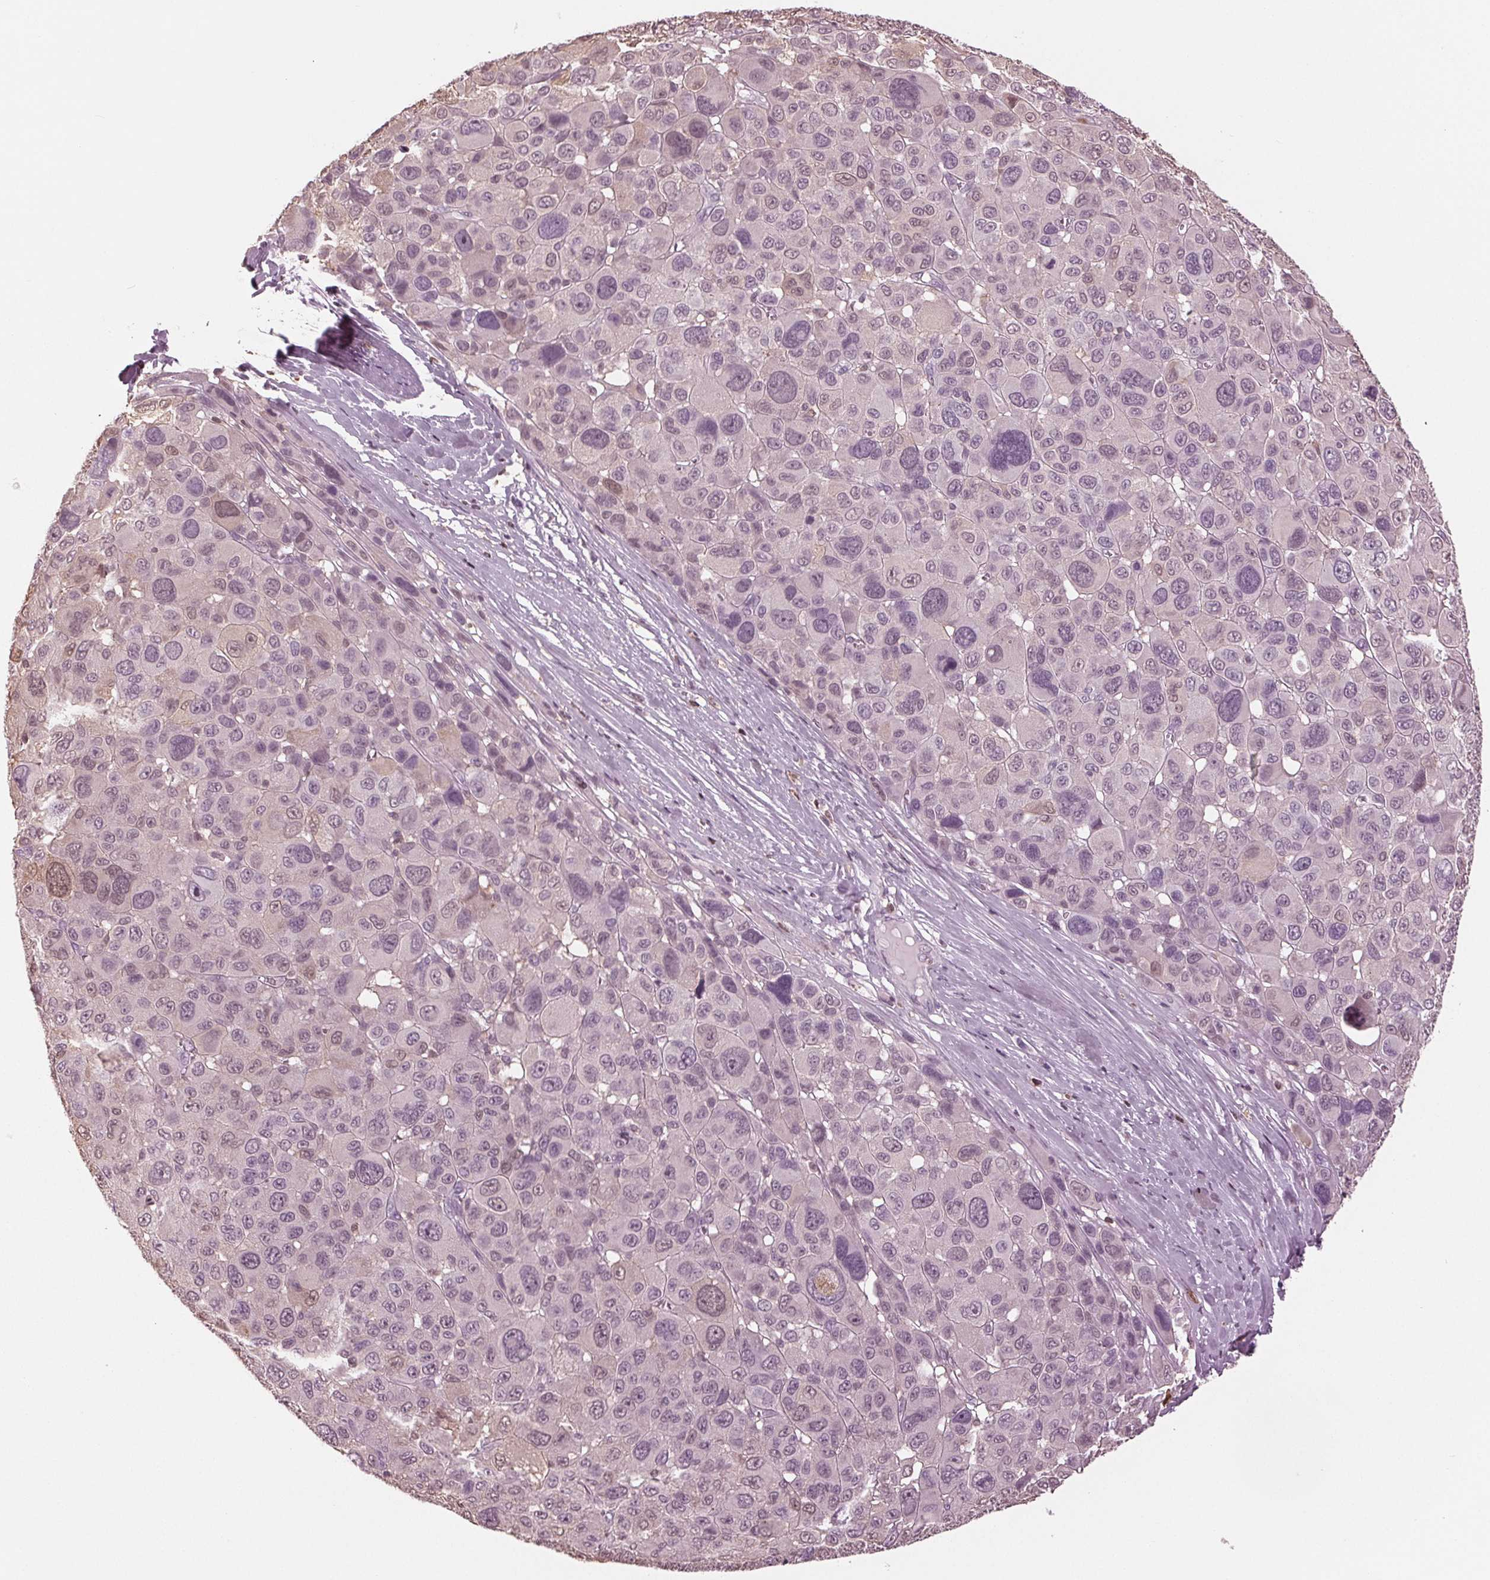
{"staining": {"intensity": "negative", "quantity": "none", "location": "none"}, "tissue": "melanoma", "cell_type": "Tumor cells", "image_type": "cancer", "snomed": [{"axis": "morphology", "description": "Malignant melanoma, NOS"}, {"axis": "topography", "description": "Skin"}], "caption": "DAB immunohistochemical staining of melanoma exhibits no significant positivity in tumor cells. The staining was performed using DAB (3,3'-diaminobenzidine) to visualize the protein expression in brown, while the nuclei were stained in blue with hematoxylin (Magnification: 20x).", "gene": "BTLA", "patient": {"sex": "female", "age": 66}}